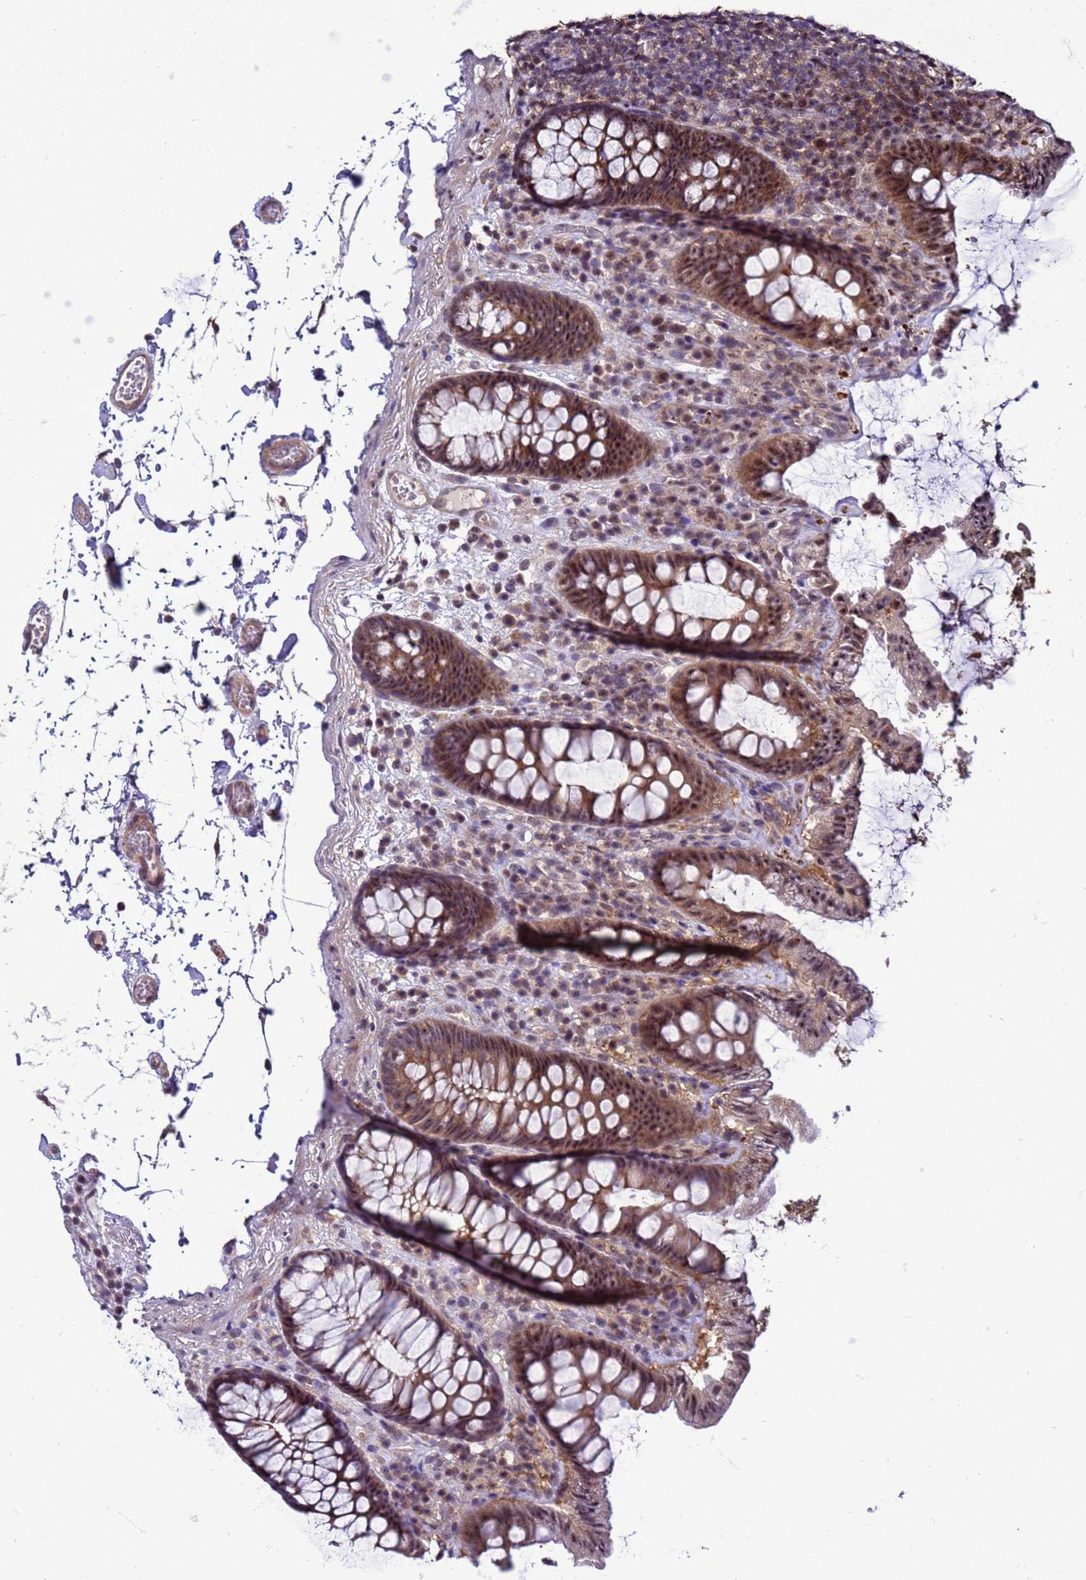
{"staining": {"intensity": "moderate", "quantity": ">75%", "location": "cytoplasmic/membranous"}, "tissue": "colon", "cell_type": "Endothelial cells", "image_type": "normal", "snomed": [{"axis": "morphology", "description": "Normal tissue, NOS"}, {"axis": "topography", "description": "Colon"}], "caption": "Moderate cytoplasmic/membranous positivity is identified in about >75% of endothelial cells in normal colon. (DAB (3,3'-diaminobenzidine) = brown stain, brightfield microscopy at high magnification).", "gene": "GEN1", "patient": {"sex": "male", "age": 84}}